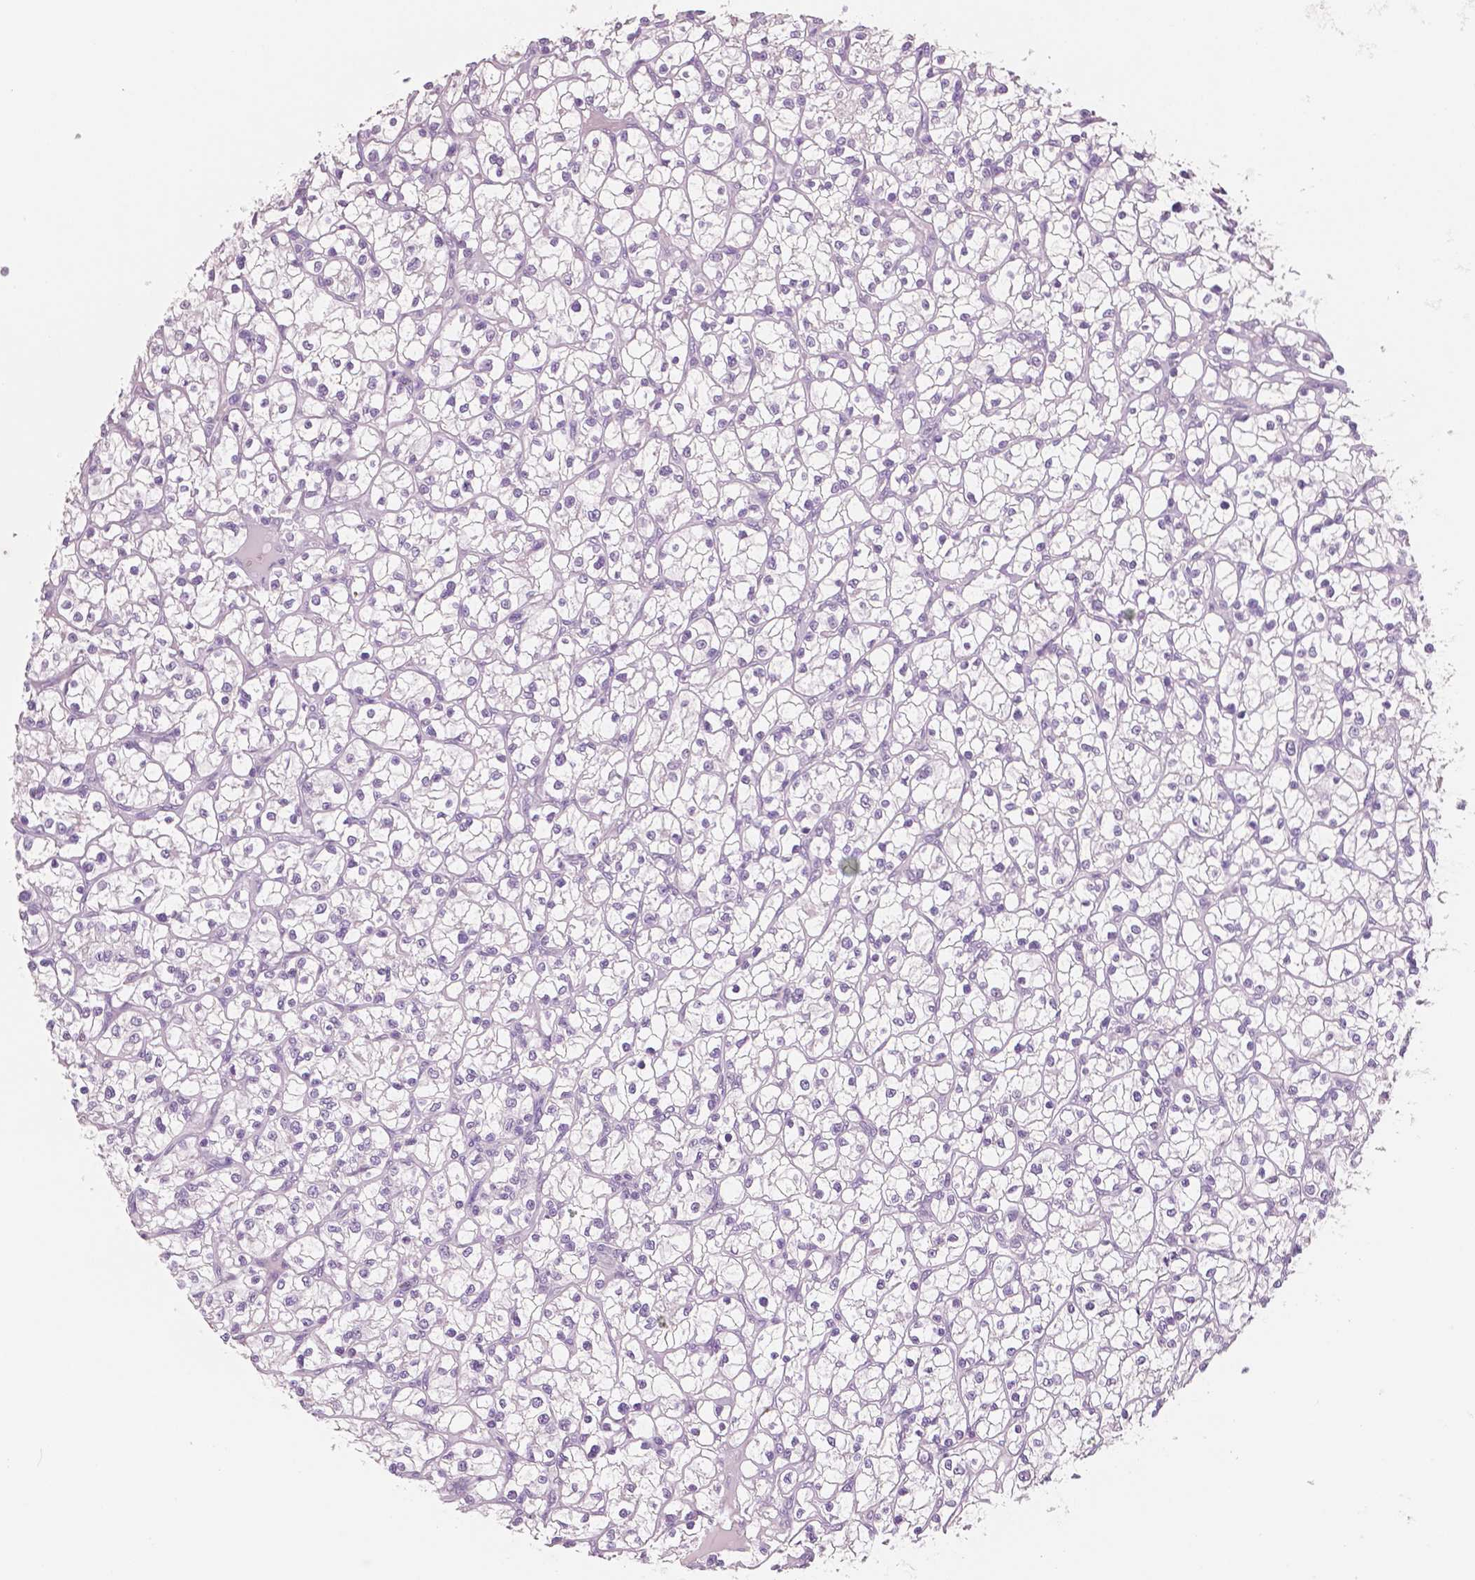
{"staining": {"intensity": "negative", "quantity": "none", "location": "none"}, "tissue": "renal cancer", "cell_type": "Tumor cells", "image_type": "cancer", "snomed": [{"axis": "morphology", "description": "Adenocarcinoma, NOS"}, {"axis": "topography", "description": "Kidney"}], "caption": "Renal cancer (adenocarcinoma) stained for a protein using IHC shows no positivity tumor cells.", "gene": "NECAB2", "patient": {"sex": "female", "age": 64}}